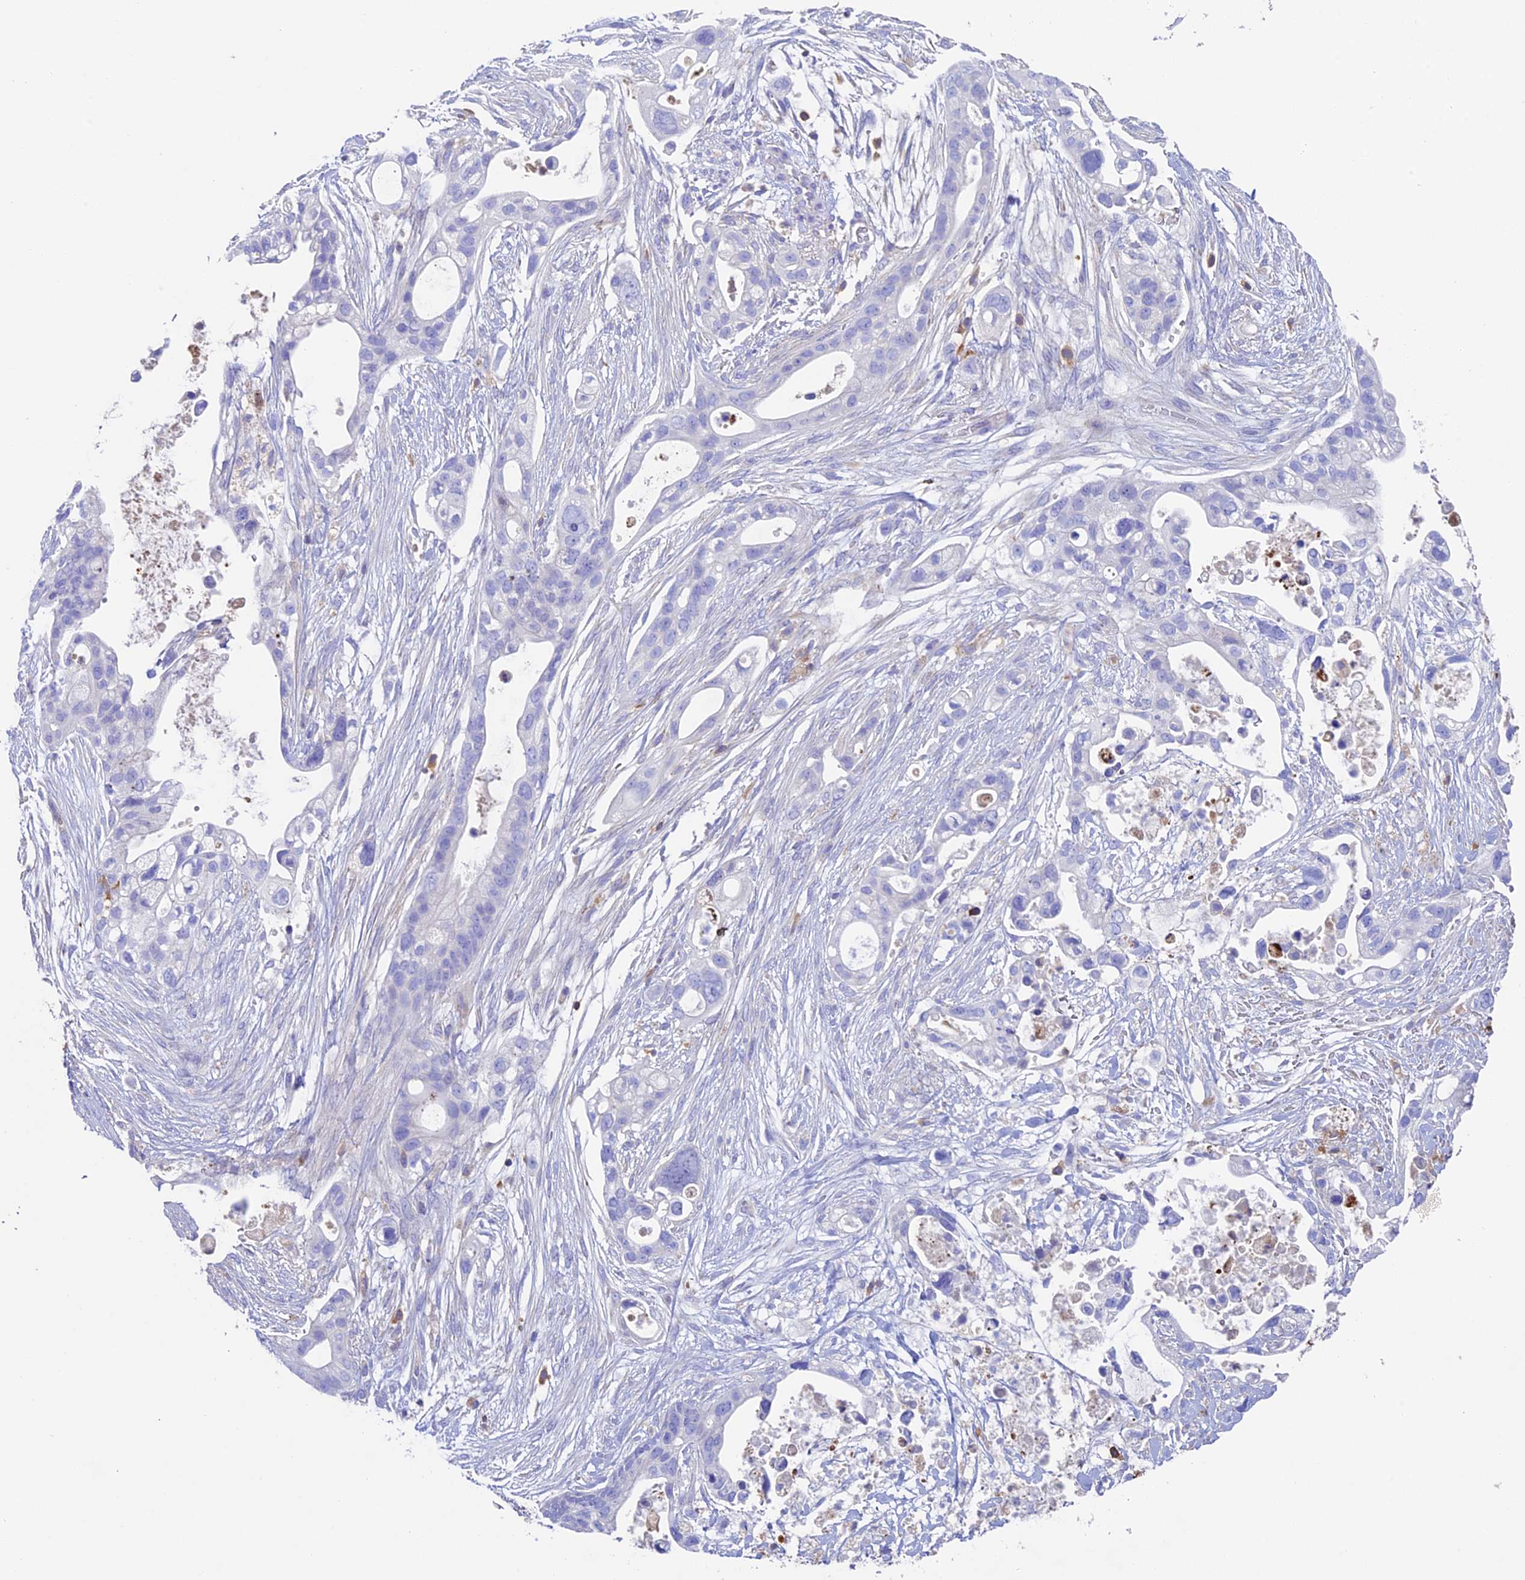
{"staining": {"intensity": "negative", "quantity": "none", "location": "none"}, "tissue": "pancreatic cancer", "cell_type": "Tumor cells", "image_type": "cancer", "snomed": [{"axis": "morphology", "description": "Adenocarcinoma, NOS"}, {"axis": "topography", "description": "Pancreas"}], "caption": "An image of pancreatic cancer stained for a protein exhibits no brown staining in tumor cells.", "gene": "ADAT1", "patient": {"sex": "male", "age": 53}}